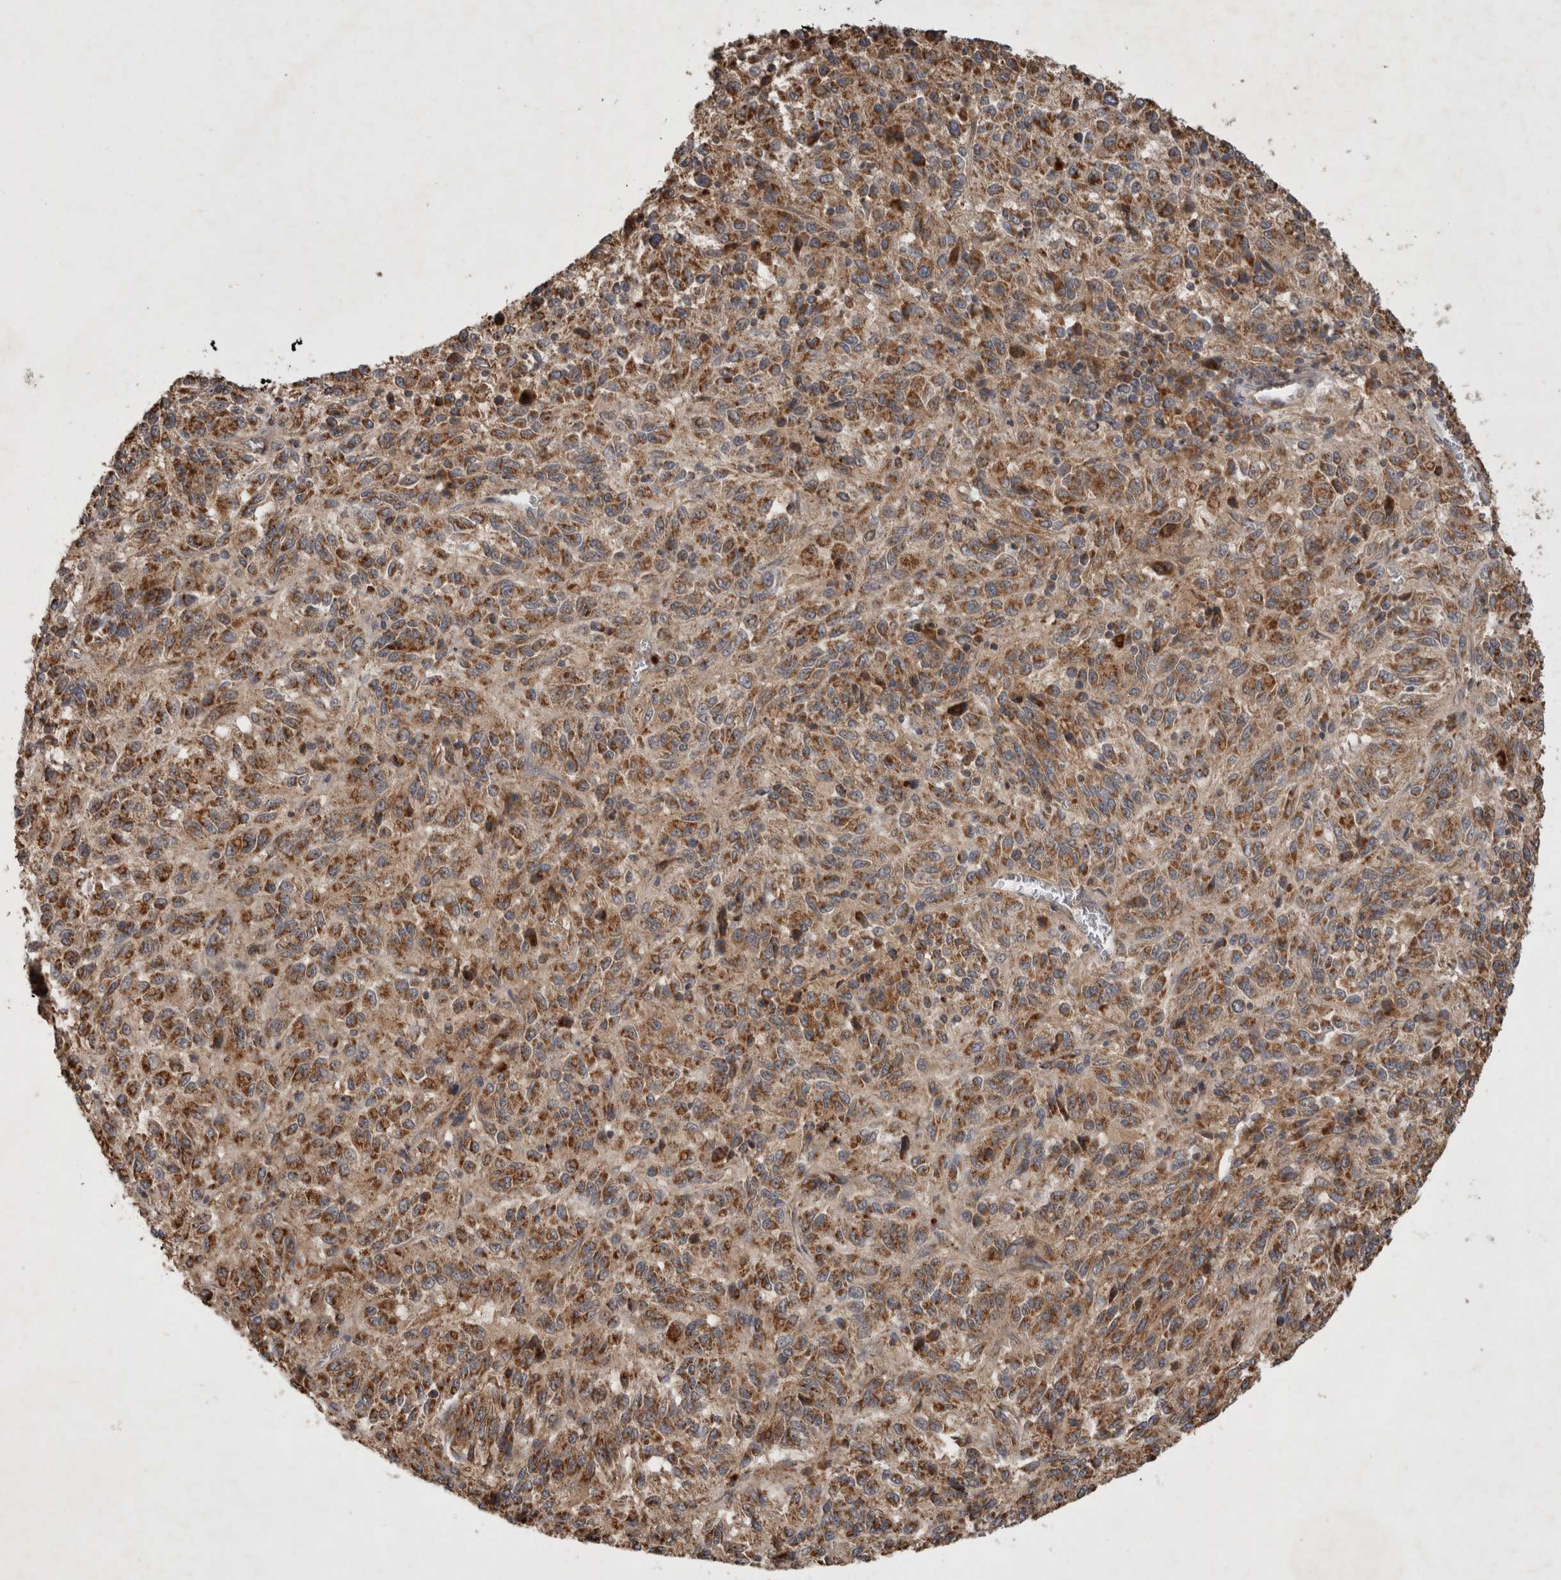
{"staining": {"intensity": "strong", "quantity": ">75%", "location": "cytoplasmic/membranous"}, "tissue": "melanoma", "cell_type": "Tumor cells", "image_type": "cancer", "snomed": [{"axis": "morphology", "description": "Malignant melanoma, Metastatic site"}, {"axis": "topography", "description": "Lung"}], "caption": "Tumor cells demonstrate high levels of strong cytoplasmic/membranous expression in about >75% of cells in human melanoma.", "gene": "SERAC1", "patient": {"sex": "male", "age": 64}}